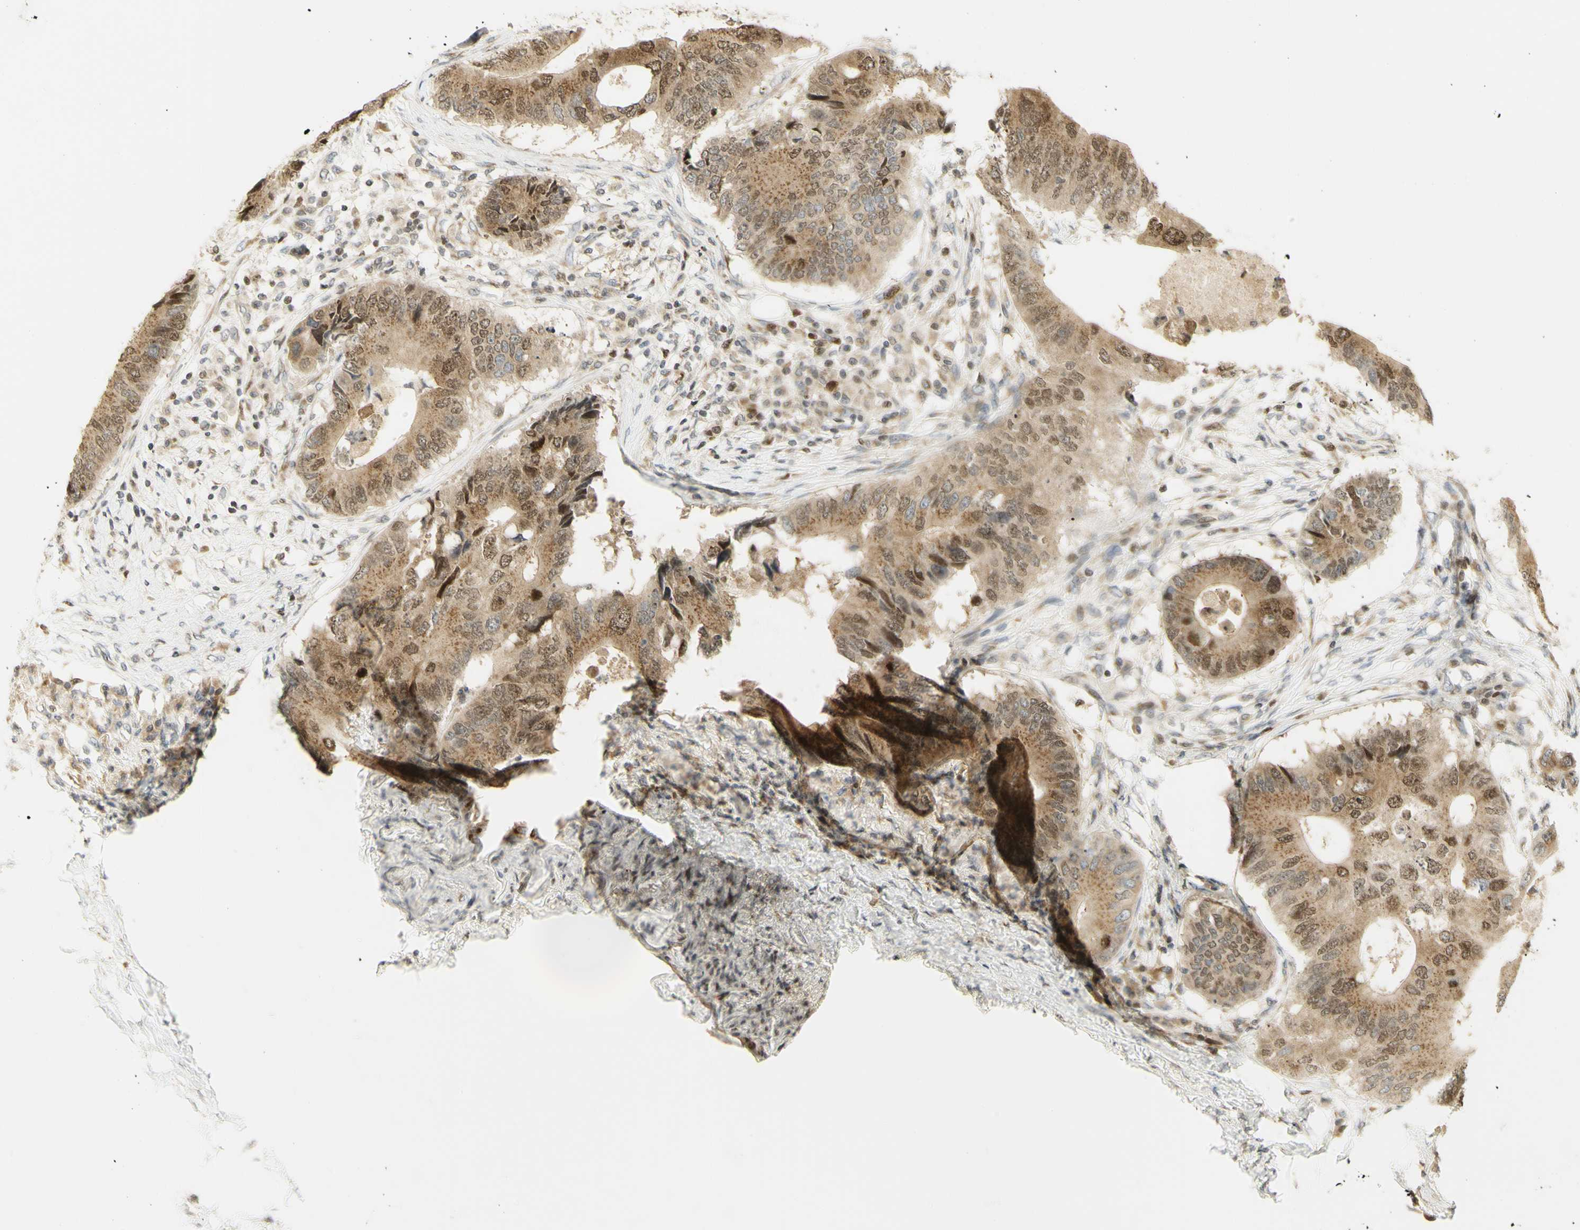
{"staining": {"intensity": "moderate", "quantity": ">75%", "location": "cytoplasmic/membranous,nuclear"}, "tissue": "colorectal cancer", "cell_type": "Tumor cells", "image_type": "cancer", "snomed": [{"axis": "morphology", "description": "Adenocarcinoma, NOS"}, {"axis": "topography", "description": "Colon"}], "caption": "DAB immunohistochemical staining of colorectal cancer (adenocarcinoma) reveals moderate cytoplasmic/membranous and nuclear protein positivity in about >75% of tumor cells.", "gene": "KIF11", "patient": {"sex": "male", "age": 71}}